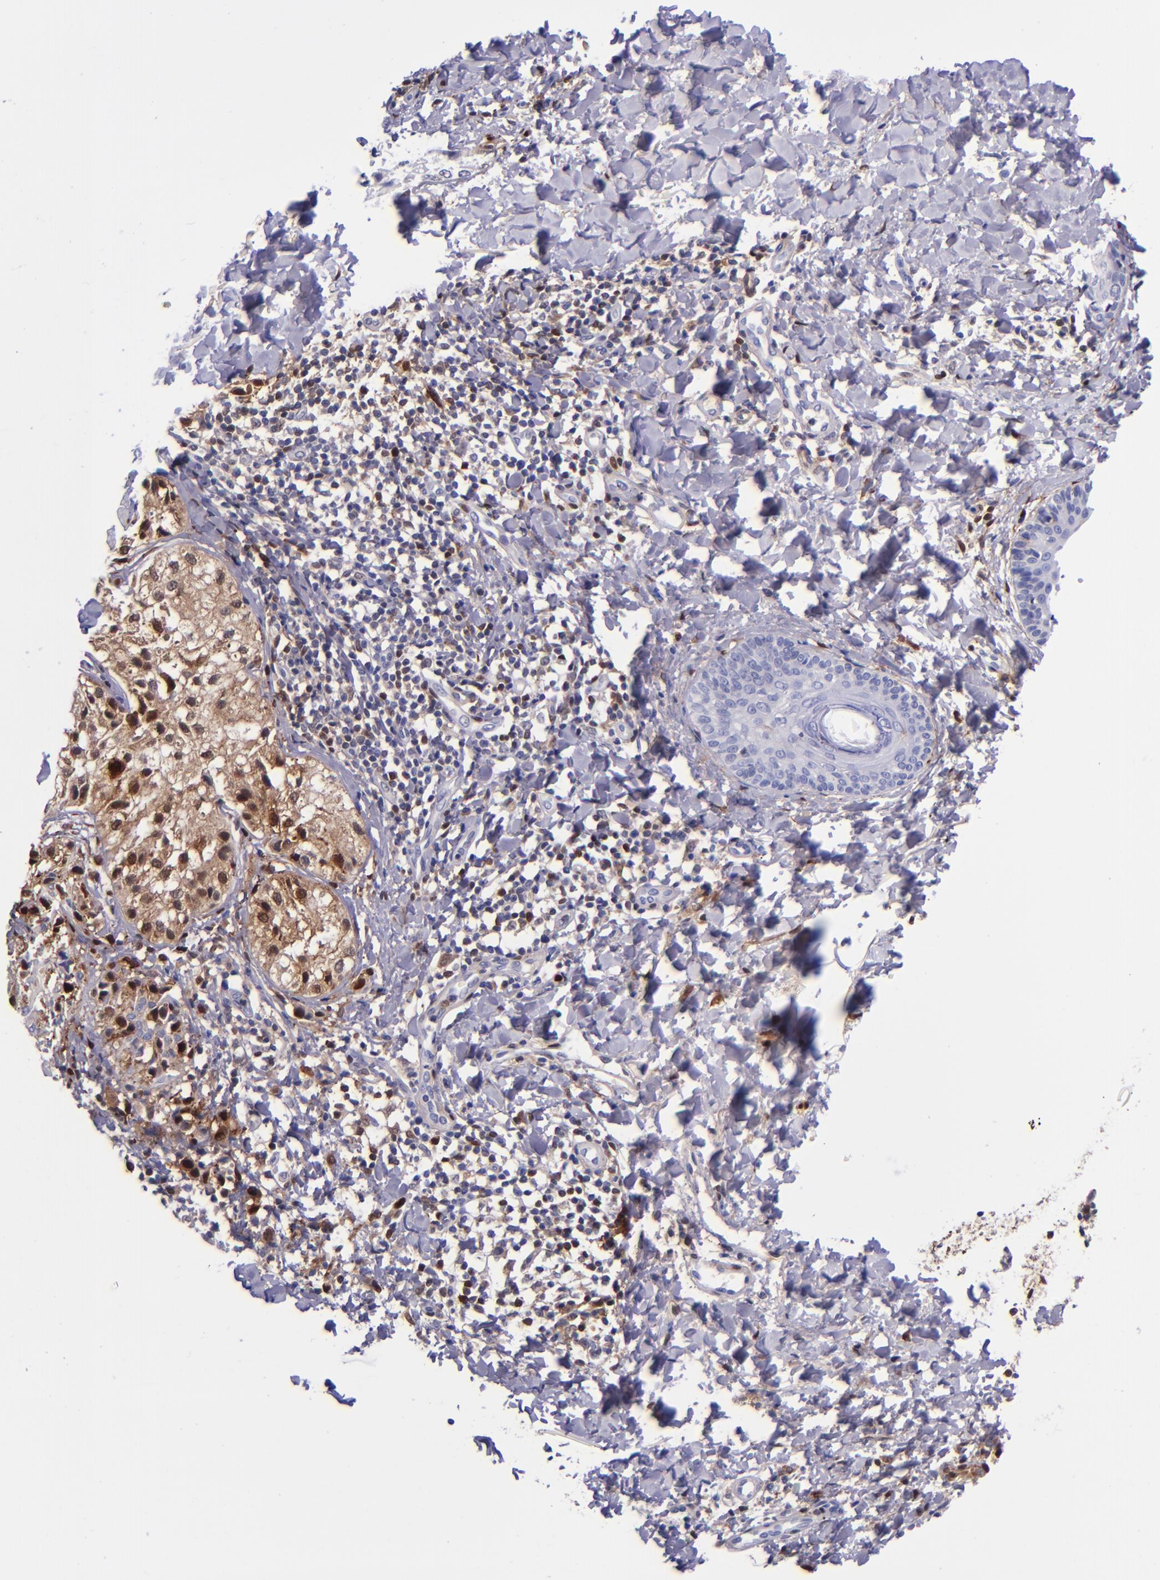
{"staining": {"intensity": "moderate", "quantity": ">75%", "location": "nuclear"}, "tissue": "melanoma", "cell_type": "Tumor cells", "image_type": "cancer", "snomed": [{"axis": "morphology", "description": "Malignant melanoma, NOS"}, {"axis": "topography", "description": "Skin"}], "caption": "Melanoma stained with a protein marker exhibits moderate staining in tumor cells.", "gene": "LGALS1", "patient": {"sex": "male", "age": 23}}